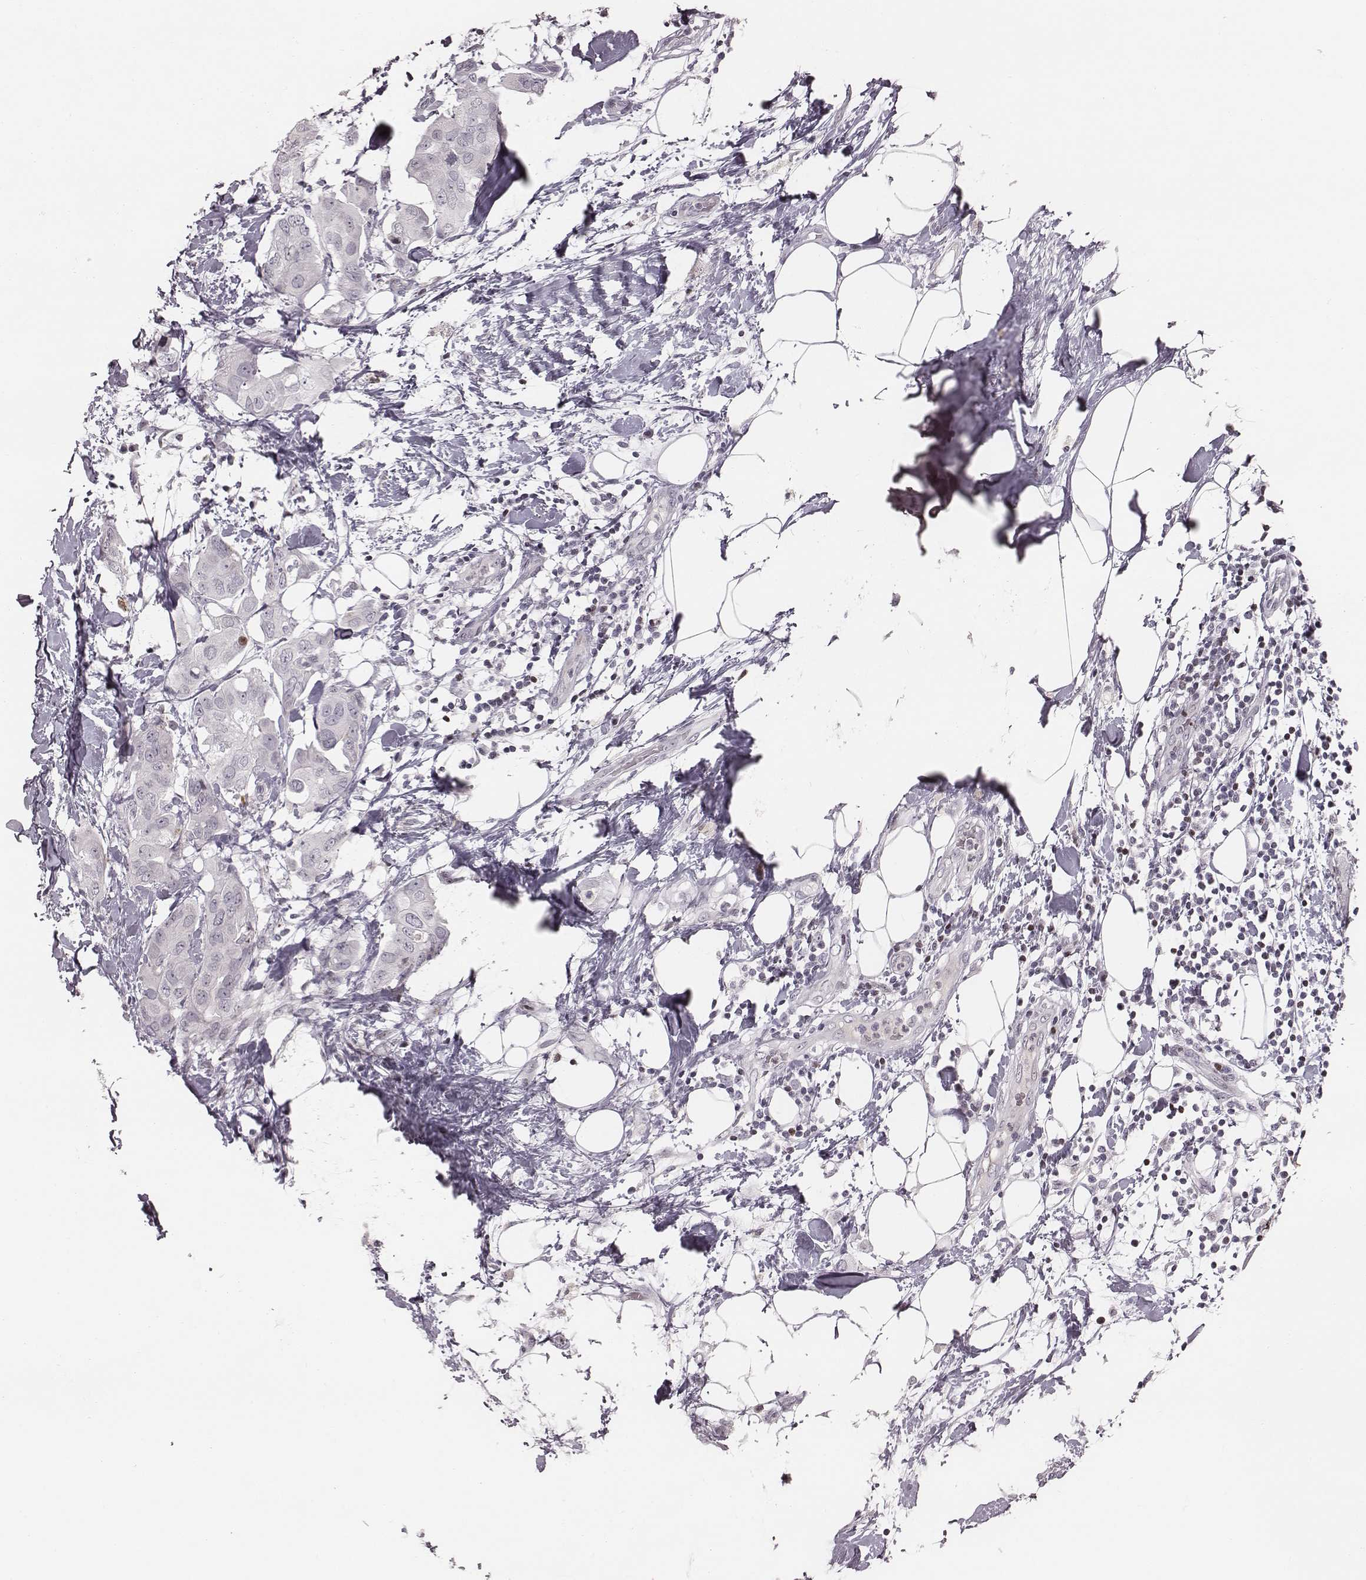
{"staining": {"intensity": "negative", "quantity": "none", "location": "none"}, "tissue": "breast cancer", "cell_type": "Tumor cells", "image_type": "cancer", "snomed": [{"axis": "morphology", "description": "Normal tissue, NOS"}, {"axis": "morphology", "description": "Duct carcinoma"}, {"axis": "topography", "description": "Breast"}], "caption": "Tumor cells are negative for protein expression in human breast cancer (infiltrating ductal carcinoma).", "gene": "NDC1", "patient": {"sex": "female", "age": 40}}